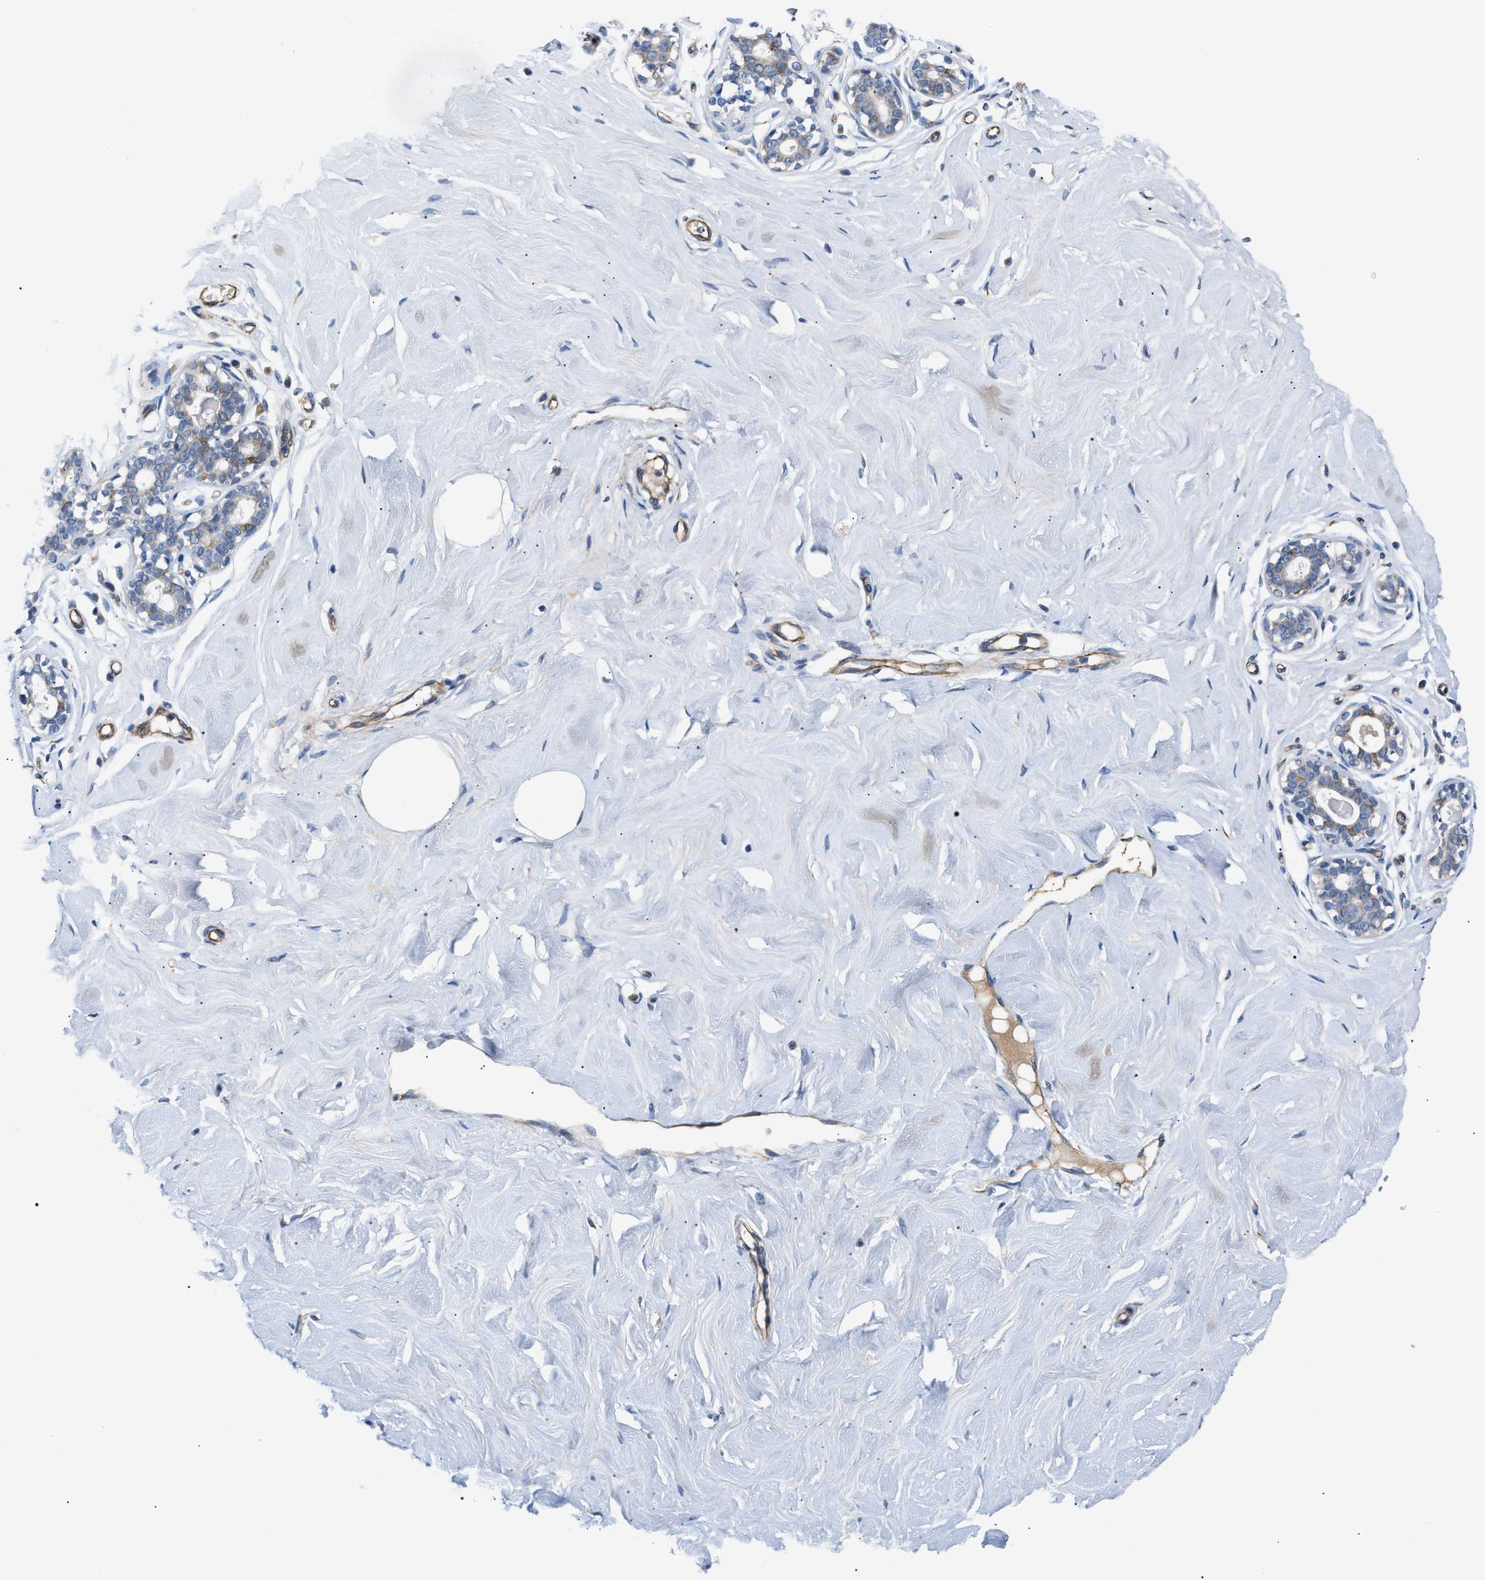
{"staining": {"intensity": "negative", "quantity": "none", "location": "none"}, "tissue": "breast", "cell_type": "Adipocytes", "image_type": "normal", "snomed": [{"axis": "morphology", "description": "Normal tissue, NOS"}, {"axis": "topography", "description": "Breast"}], "caption": "An image of human breast is negative for staining in adipocytes. (Immunohistochemistry (ihc), brightfield microscopy, high magnification).", "gene": "TFPI", "patient": {"sex": "female", "age": 23}}